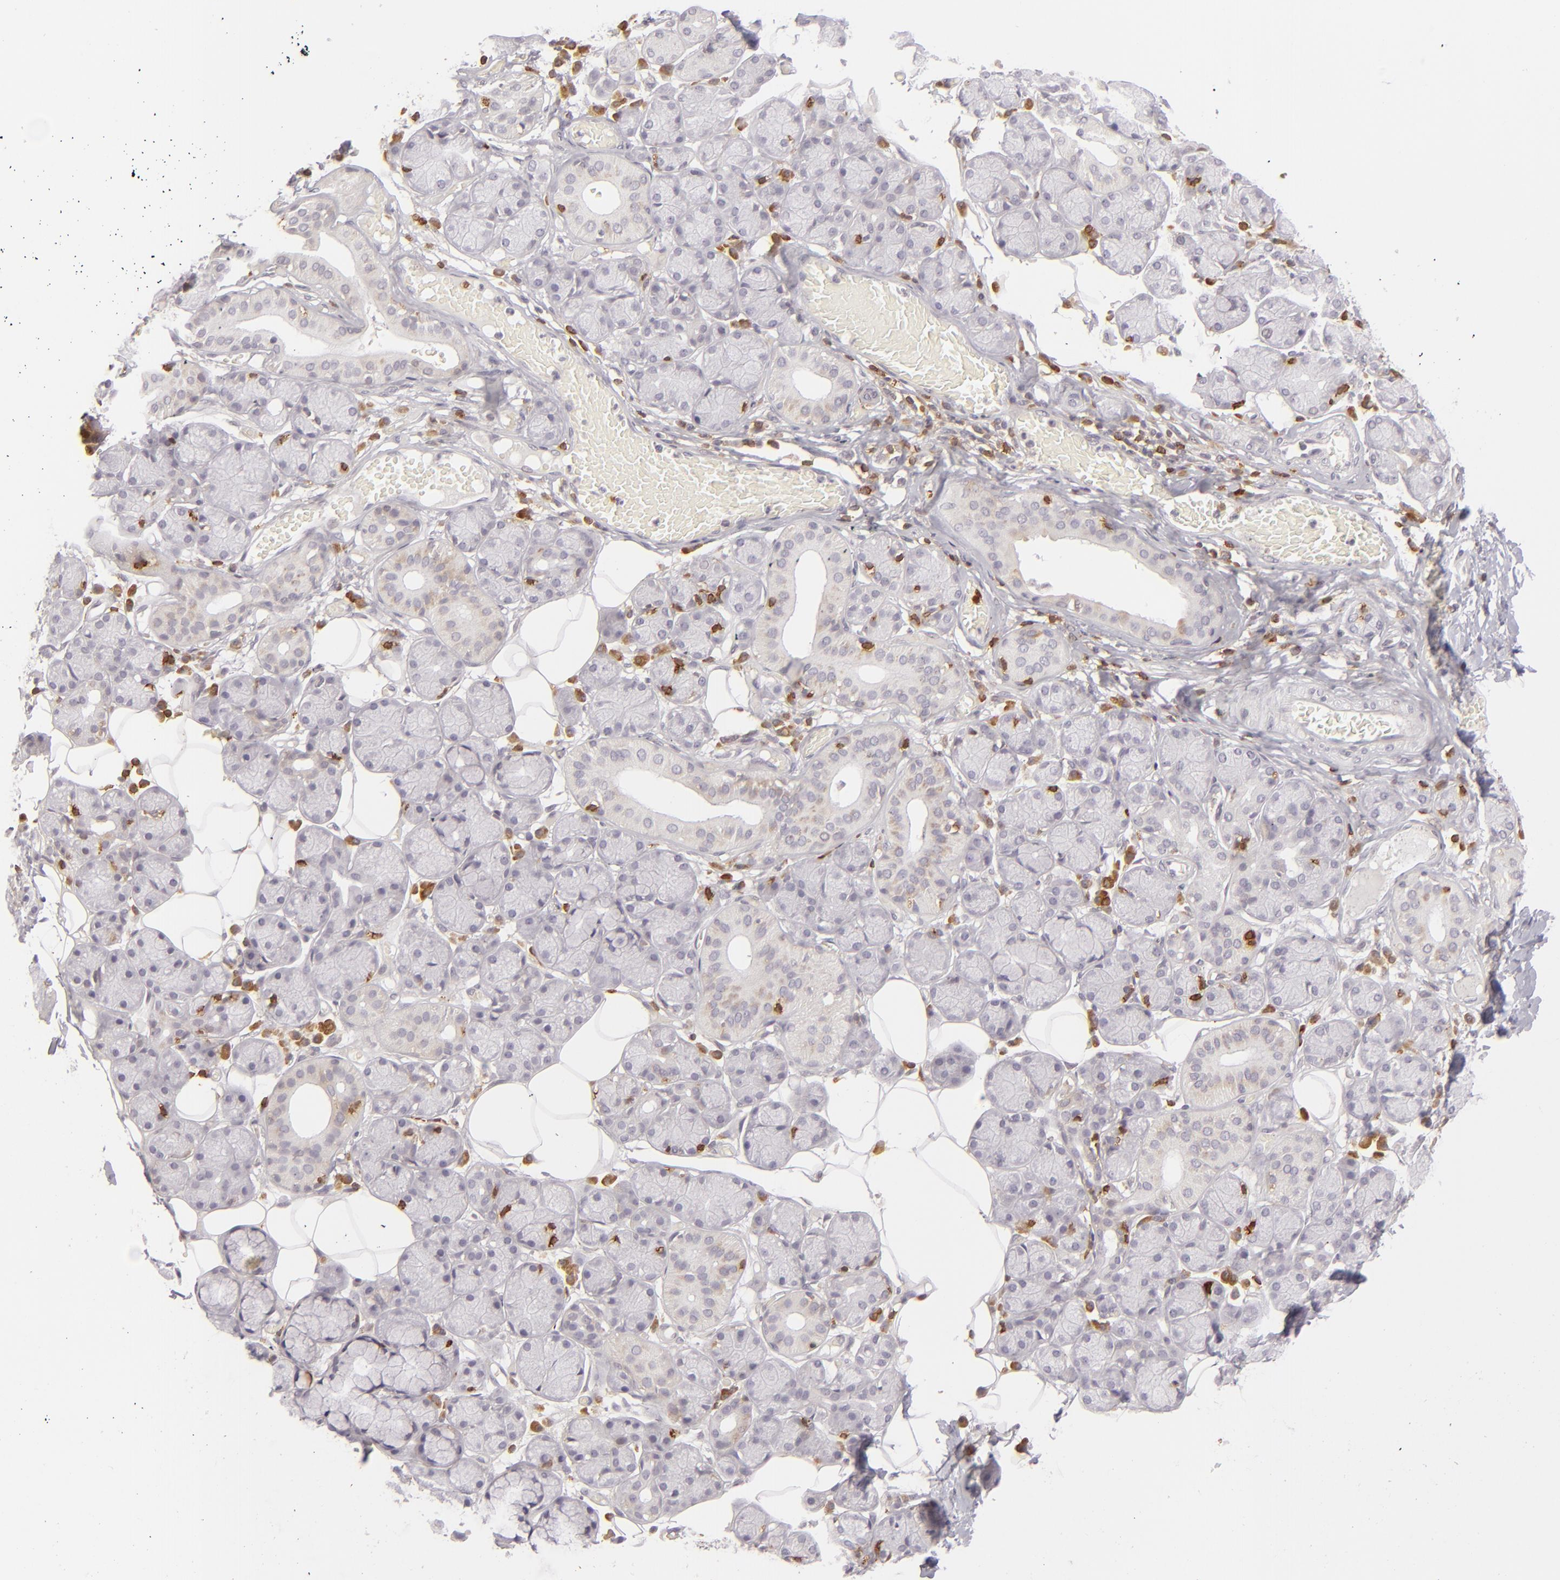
{"staining": {"intensity": "negative", "quantity": "none", "location": "none"}, "tissue": "salivary gland", "cell_type": "Glandular cells", "image_type": "normal", "snomed": [{"axis": "morphology", "description": "Normal tissue, NOS"}, {"axis": "topography", "description": "Salivary gland"}], "caption": "This photomicrograph is of unremarkable salivary gland stained with immunohistochemistry to label a protein in brown with the nuclei are counter-stained blue. There is no positivity in glandular cells. (DAB immunohistochemistry (IHC) with hematoxylin counter stain).", "gene": "APOBEC3G", "patient": {"sex": "male", "age": 54}}